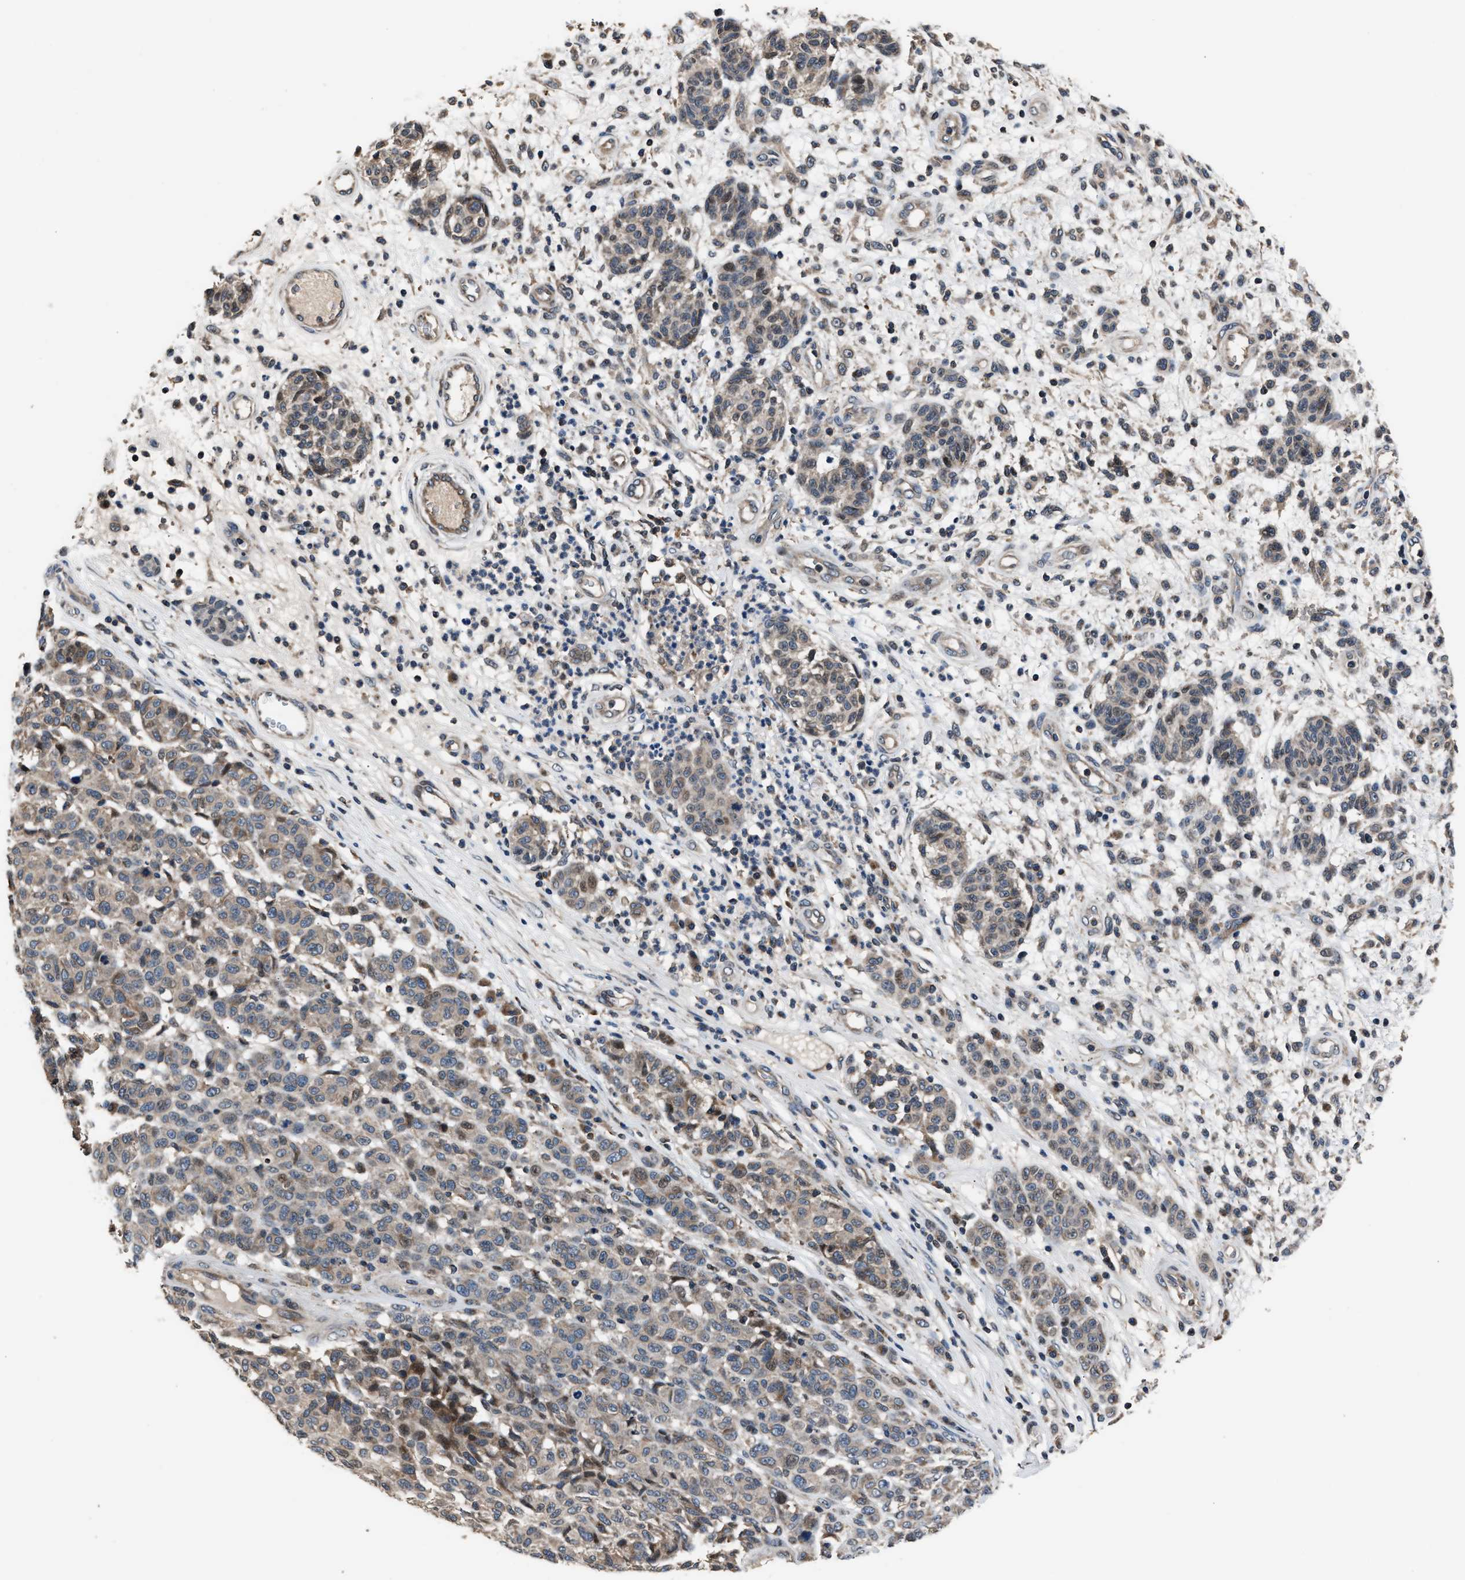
{"staining": {"intensity": "weak", "quantity": ">75%", "location": "cytoplasmic/membranous"}, "tissue": "melanoma", "cell_type": "Tumor cells", "image_type": "cancer", "snomed": [{"axis": "morphology", "description": "Malignant melanoma, NOS"}, {"axis": "topography", "description": "Skin"}], "caption": "IHC of human melanoma displays low levels of weak cytoplasmic/membranous staining in approximately >75% of tumor cells.", "gene": "TNRC18", "patient": {"sex": "male", "age": 59}}